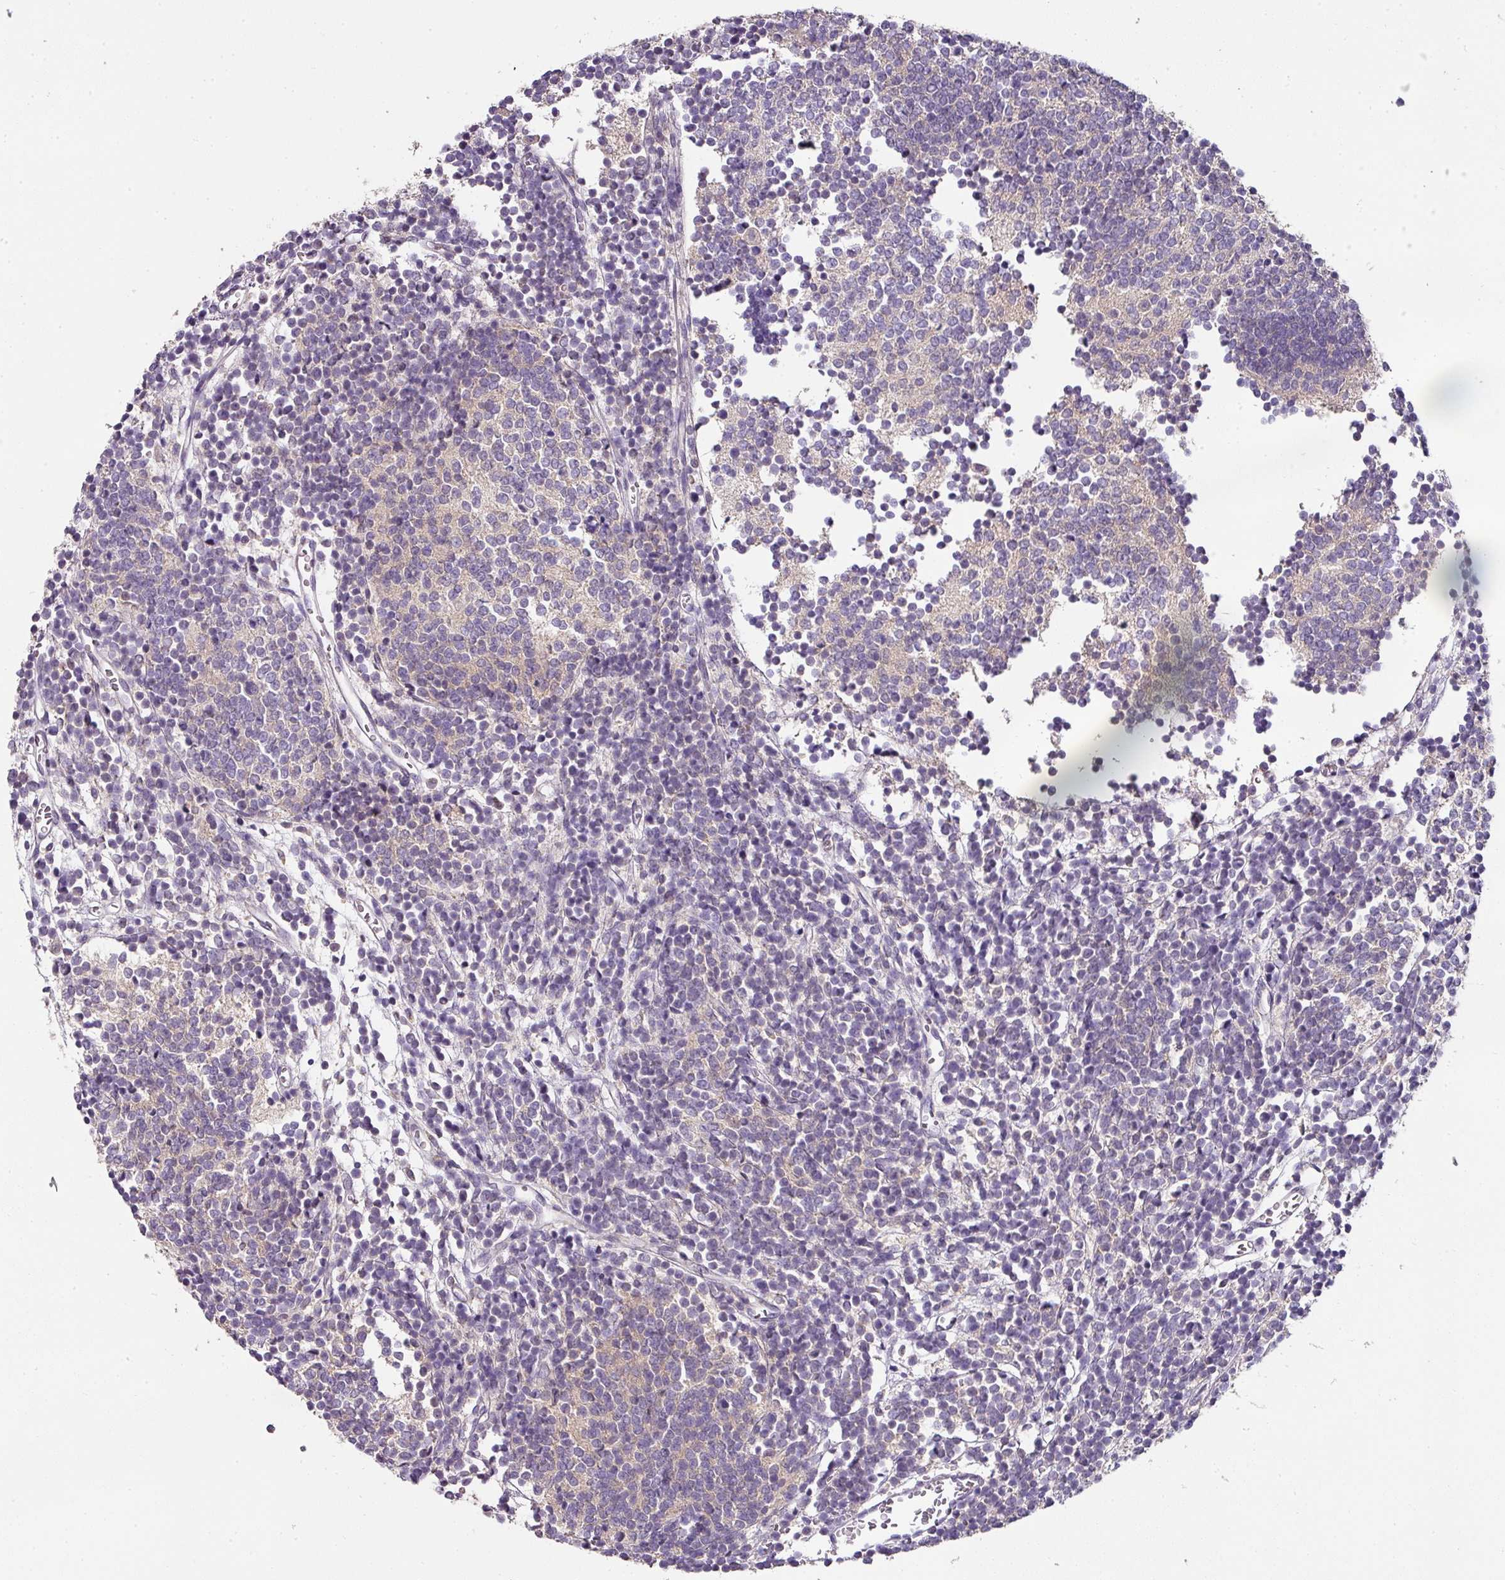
{"staining": {"intensity": "negative", "quantity": "none", "location": "none"}, "tissue": "glioma", "cell_type": "Tumor cells", "image_type": "cancer", "snomed": [{"axis": "morphology", "description": "Glioma, malignant, Low grade"}, {"axis": "topography", "description": "Brain"}], "caption": "A histopathology image of glioma stained for a protein shows no brown staining in tumor cells.", "gene": "SKIC2", "patient": {"sex": "female", "age": 1}}